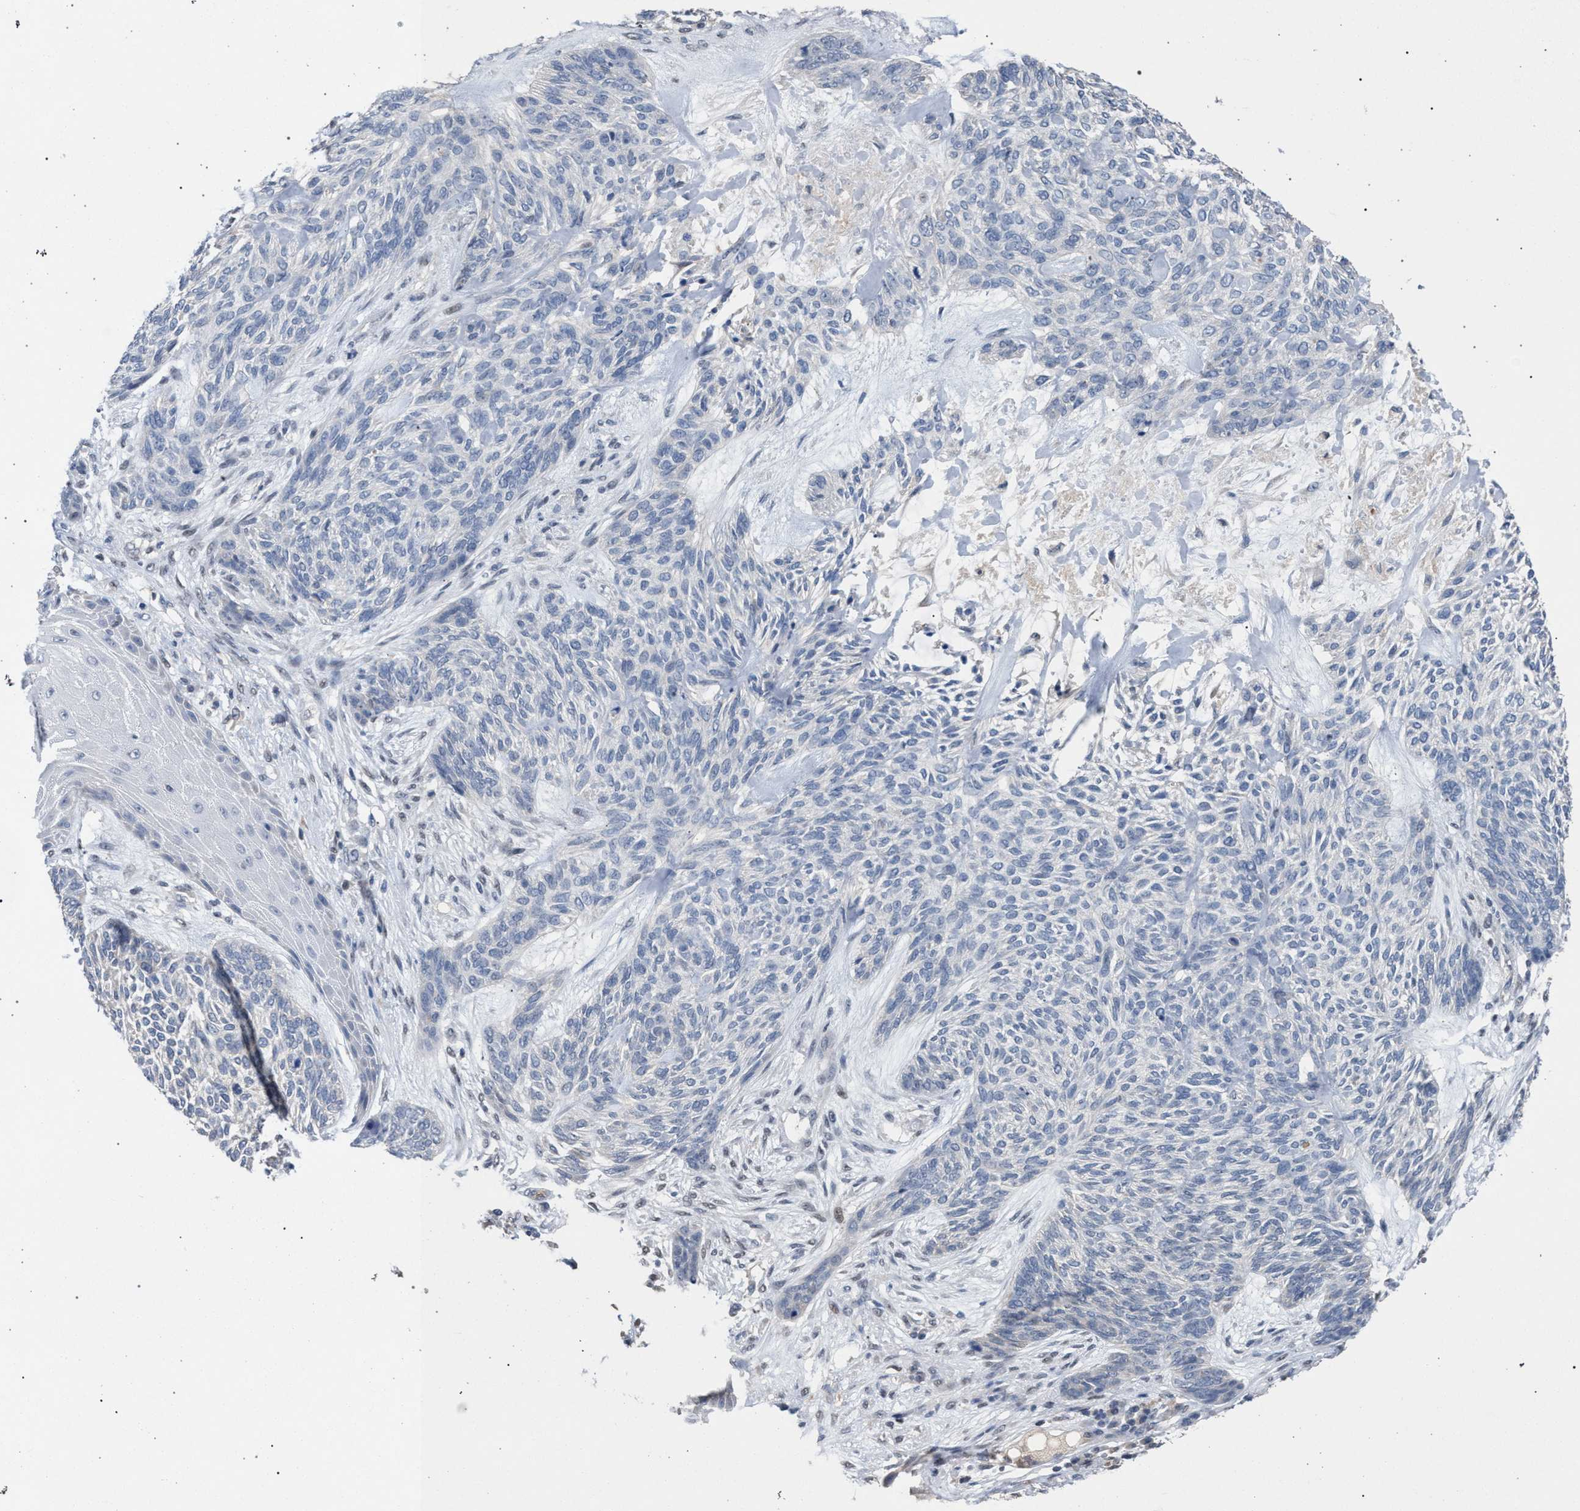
{"staining": {"intensity": "negative", "quantity": "none", "location": "none"}, "tissue": "skin cancer", "cell_type": "Tumor cells", "image_type": "cancer", "snomed": [{"axis": "morphology", "description": "Basal cell carcinoma"}, {"axis": "topography", "description": "Skin"}], "caption": "Immunohistochemistry photomicrograph of neoplastic tissue: basal cell carcinoma (skin) stained with DAB (3,3'-diaminobenzidine) demonstrates no significant protein positivity in tumor cells.", "gene": "TECPR1", "patient": {"sex": "male", "age": 55}}